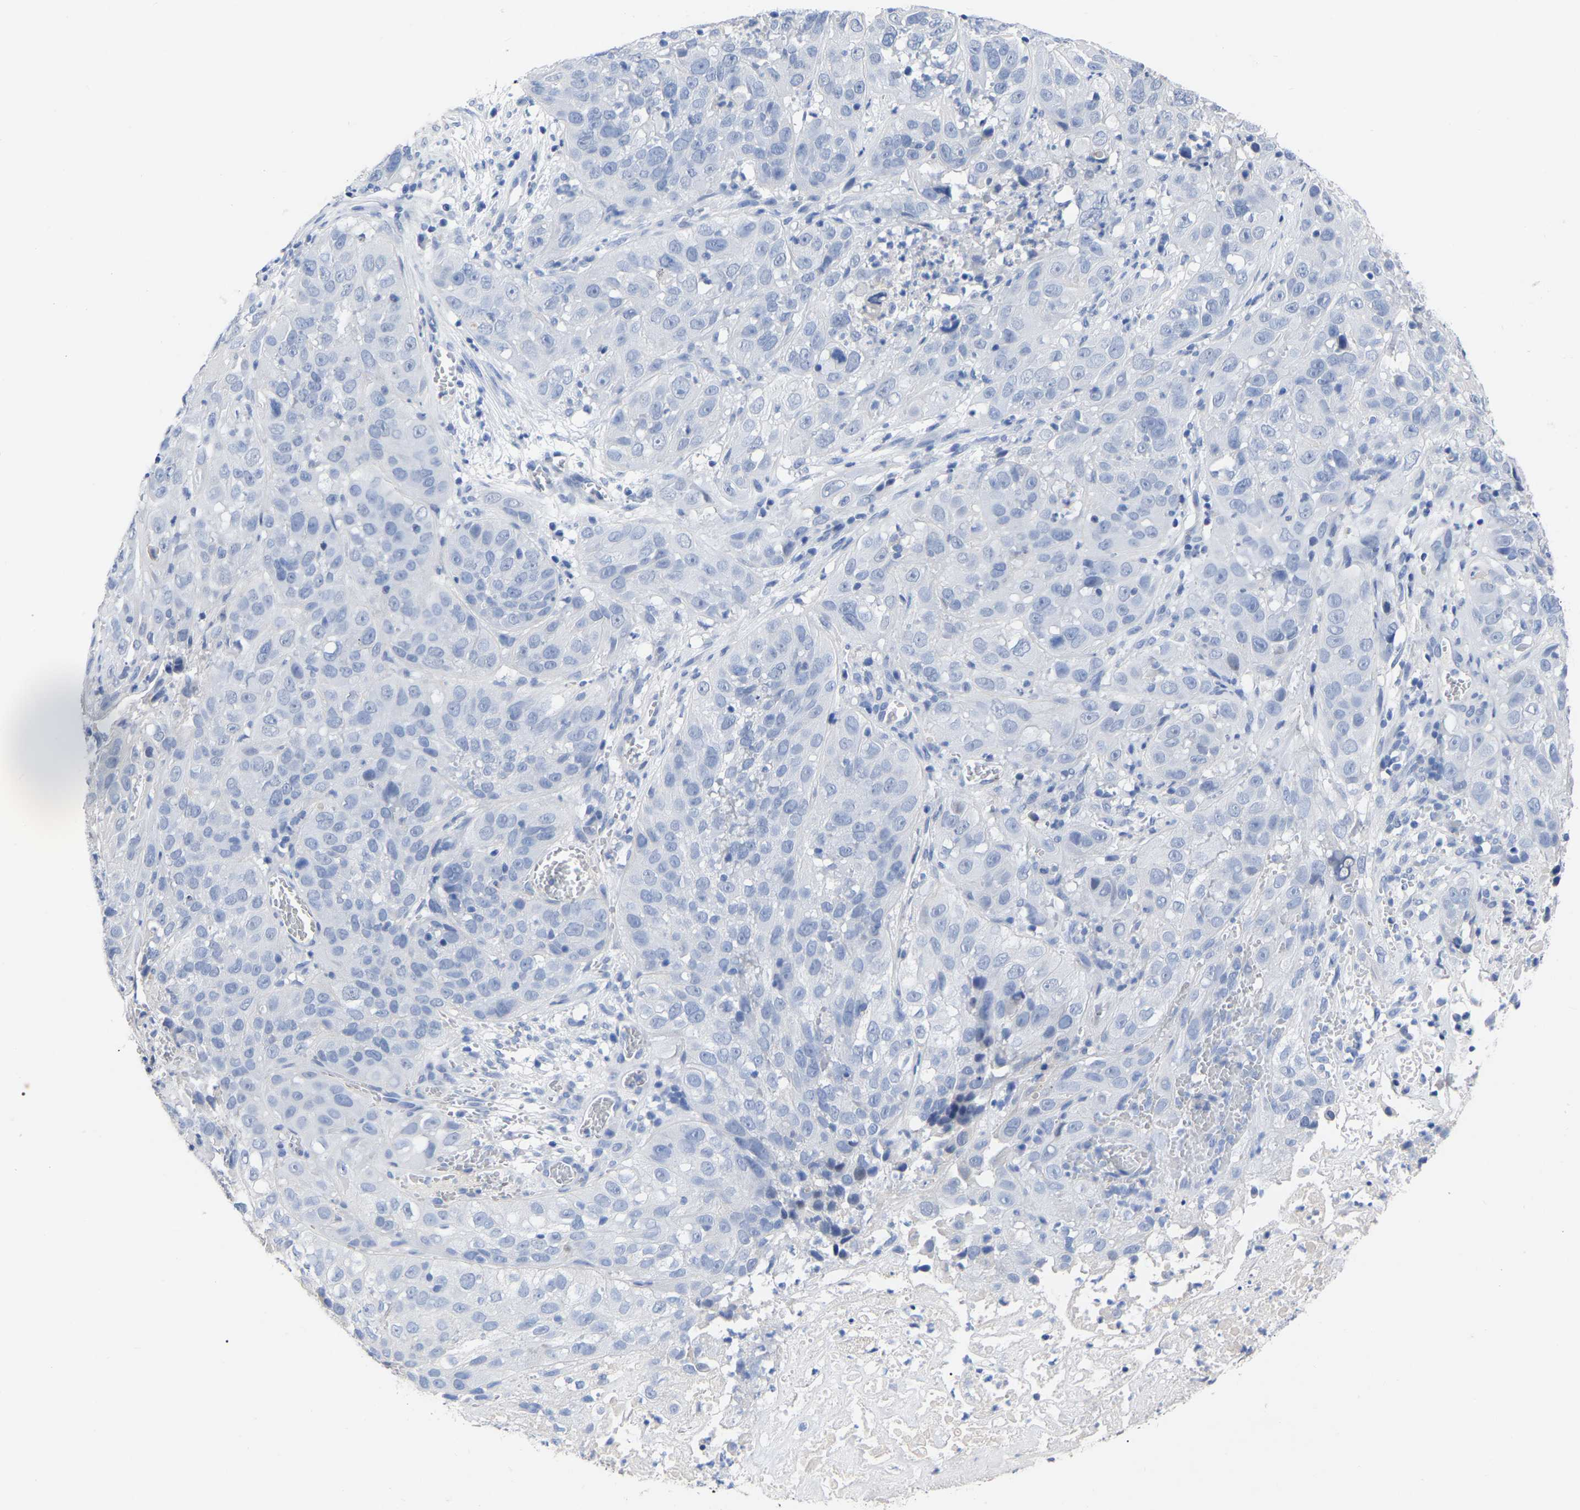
{"staining": {"intensity": "negative", "quantity": "none", "location": "none"}, "tissue": "cervical cancer", "cell_type": "Tumor cells", "image_type": "cancer", "snomed": [{"axis": "morphology", "description": "Squamous cell carcinoma, NOS"}, {"axis": "topography", "description": "Cervix"}], "caption": "Cervical squamous cell carcinoma was stained to show a protein in brown. There is no significant staining in tumor cells.", "gene": "ANXA13", "patient": {"sex": "female", "age": 32}}